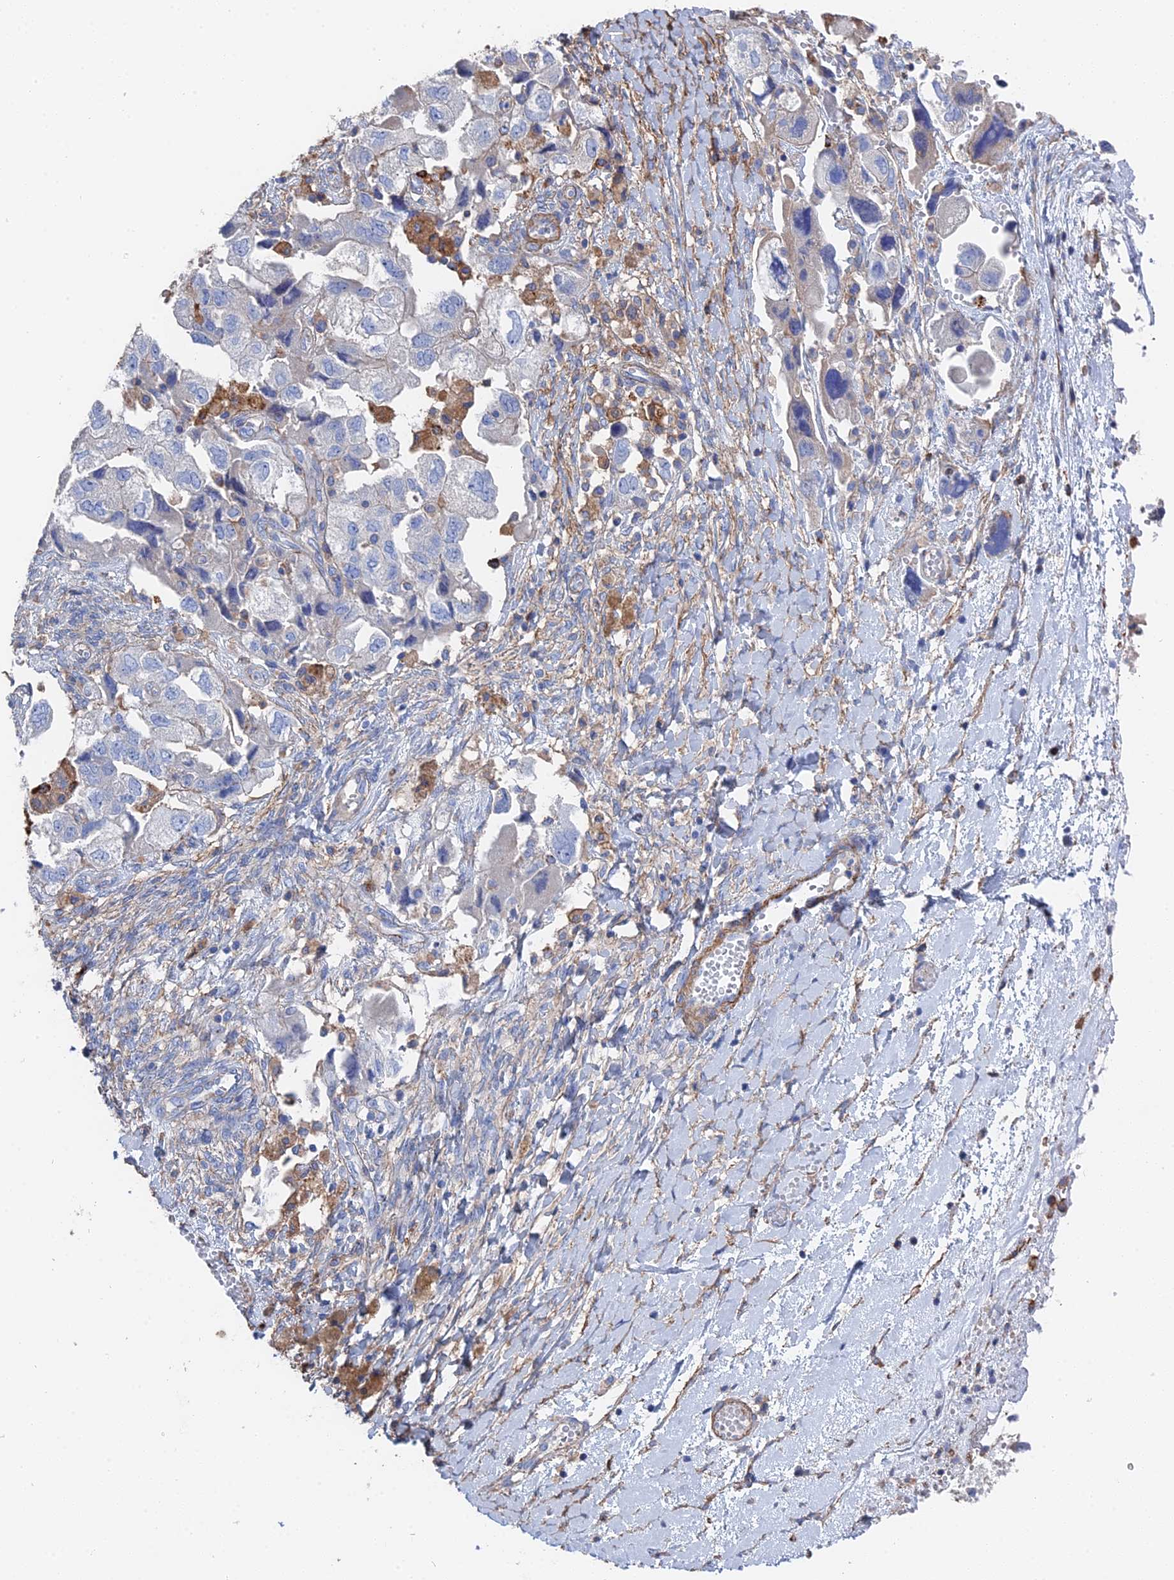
{"staining": {"intensity": "negative", "quantity": "none", "location": "none"}, "tissue": "ovarian cancer", "cell_type": "Tumor cells", "image_type": "cancer", "snomed": [{"axis": "morphology", "description": "Carcinoma, NOS"}, {"axis": "morphology", "description": "Cystadenocarcinoma, serous, NOS"}, {"axis": "topography", "description": "Ovary"}], "caption": "DAB (3,3'-diaminobenzidine) immunohistochemical staining of human ovarian cancer (carcinoma) exhibits no significant staining in tumor cells.", "gene": "STRA6", "patient": {"sex": "female", "age": 69}}